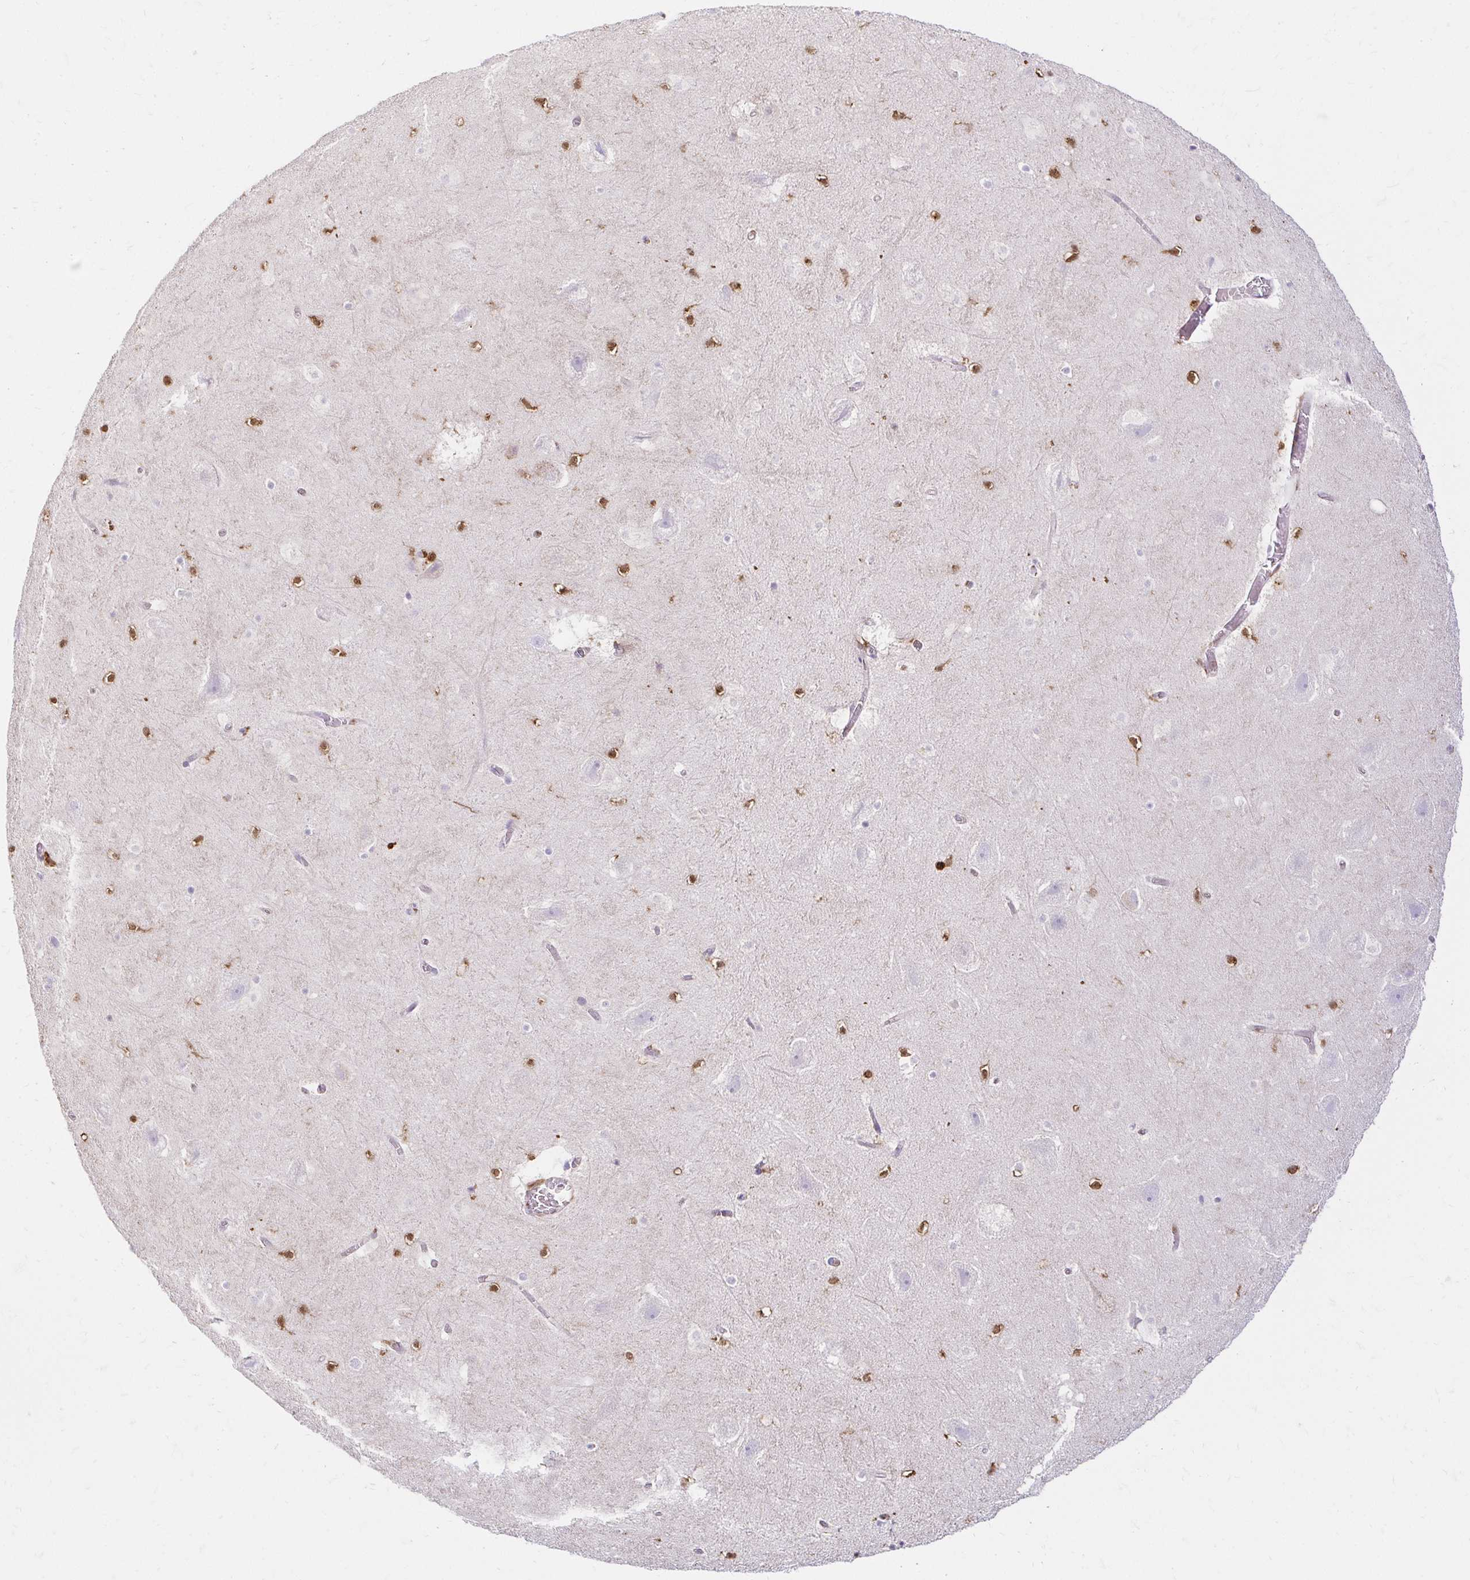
{"staining": {"intensity": "moderate", "quantity": "<25%", "location": "nuclear"}, "tissue": "hippocampus", "cell_type": "Glial cells", "image_type": "normal", "snomed": [{"axis": "morphology", "description": "Normal tissue, NOS"}, {"axis": "topography", "description": "Hippocampus"}], "caption": "Glial cells reveal low levels of moderate nuclear expression in about <25% of cells in unremarkable human hippocampus. The staining is performed using DAB (3,3'-diaminobenzidine) brown chromogen to label protein expression. The nuclei are counter-stained blue using hematoxylin.", "gene": "PYCARD", "patient": {"sex": "female", "age": 42}}